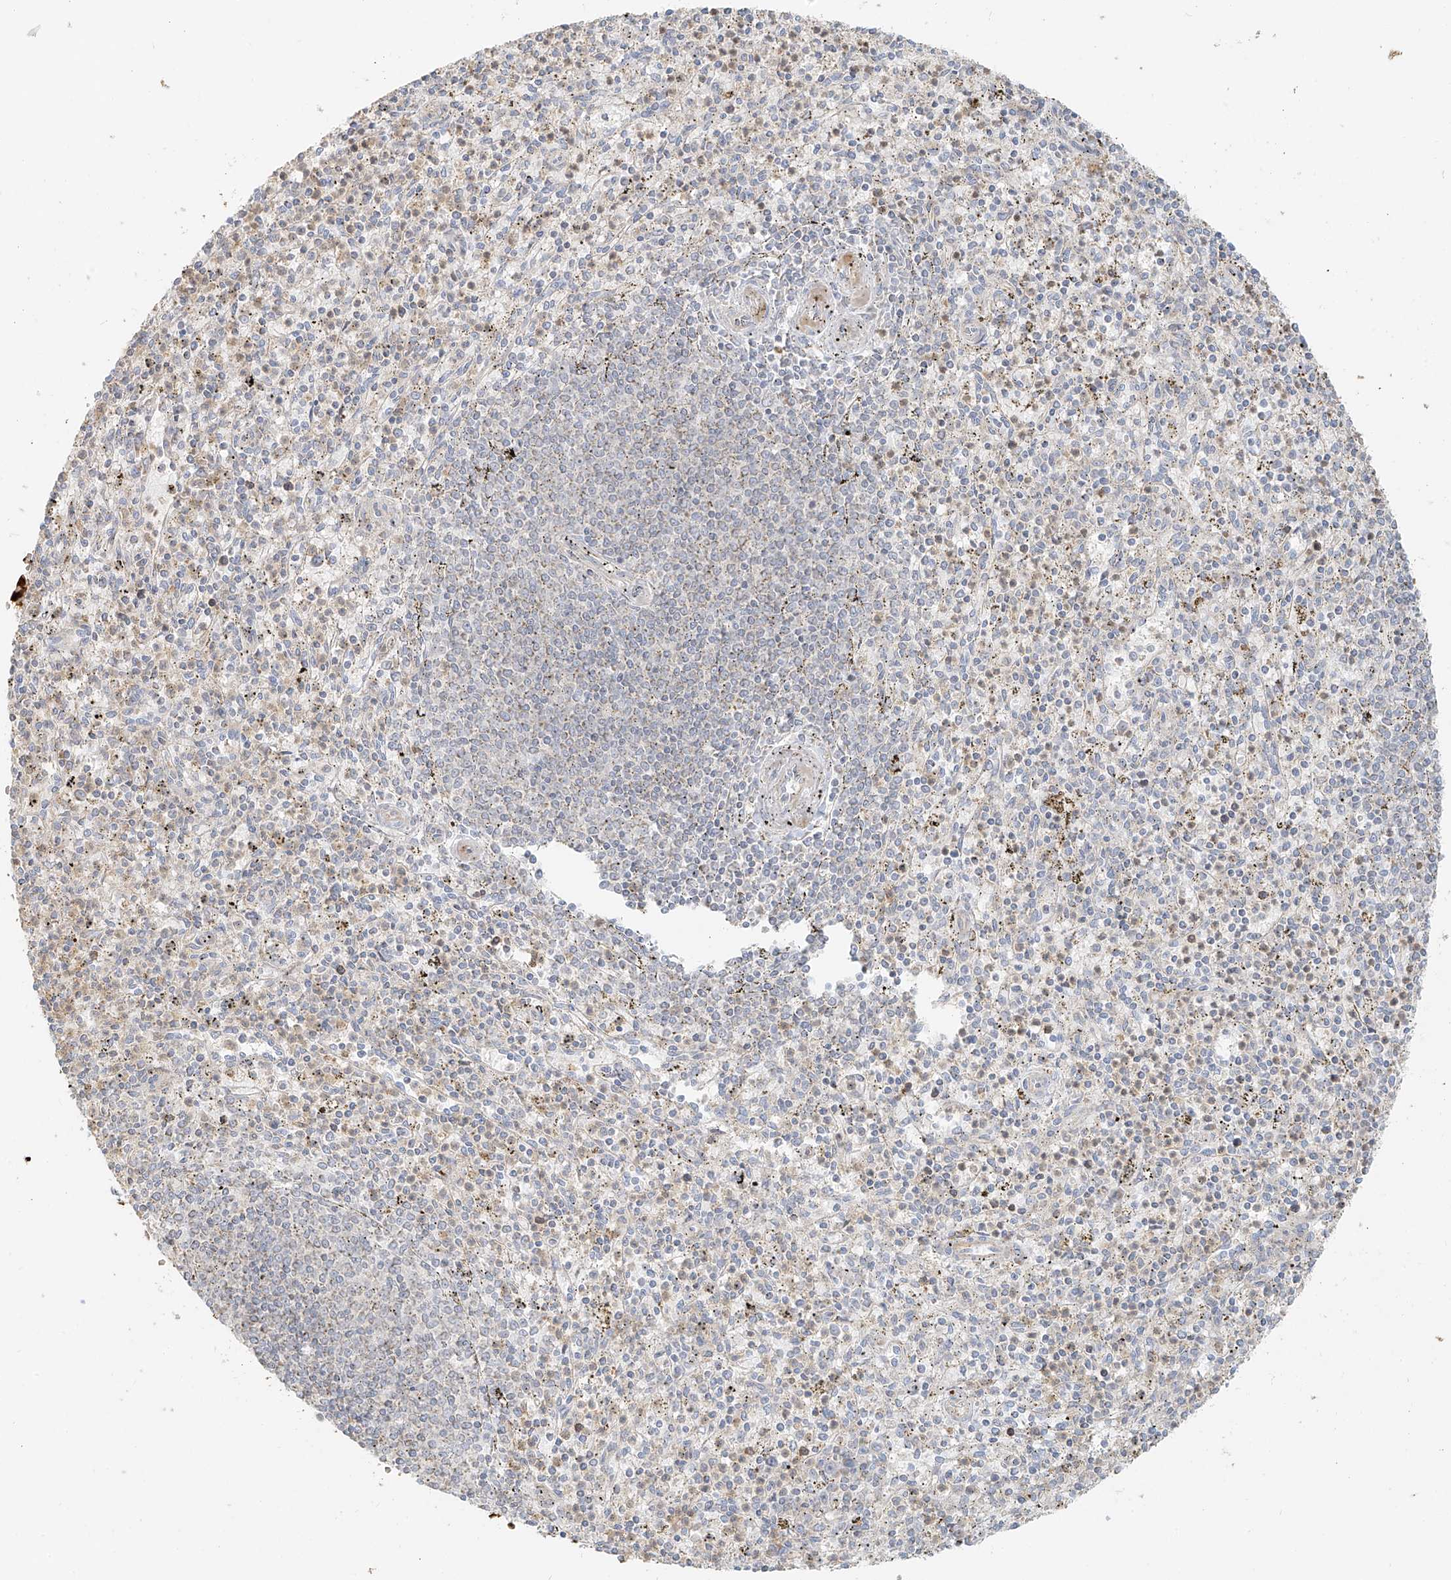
{"staining": {"intensity": "weak", "quantity": "<25%", "location": "cytoplasmic/membranous"}, "tissue": "spleen", "cell_type": "Cells in red pulp", "image_type": "normal", "snomed": [{"axis": "morphology", "description": "Normal tissue, NOS"}, {"axis": "topography", "description": "Spleen"}], "caption": "The micrograph exhibits no significant expression in cells in red pulp of spleen. (Brightfield microscopy of DAB immunohistochemistry at high magnification).", "gene": "MIPEP", "patient": {"sex": "male", "age": 72}}